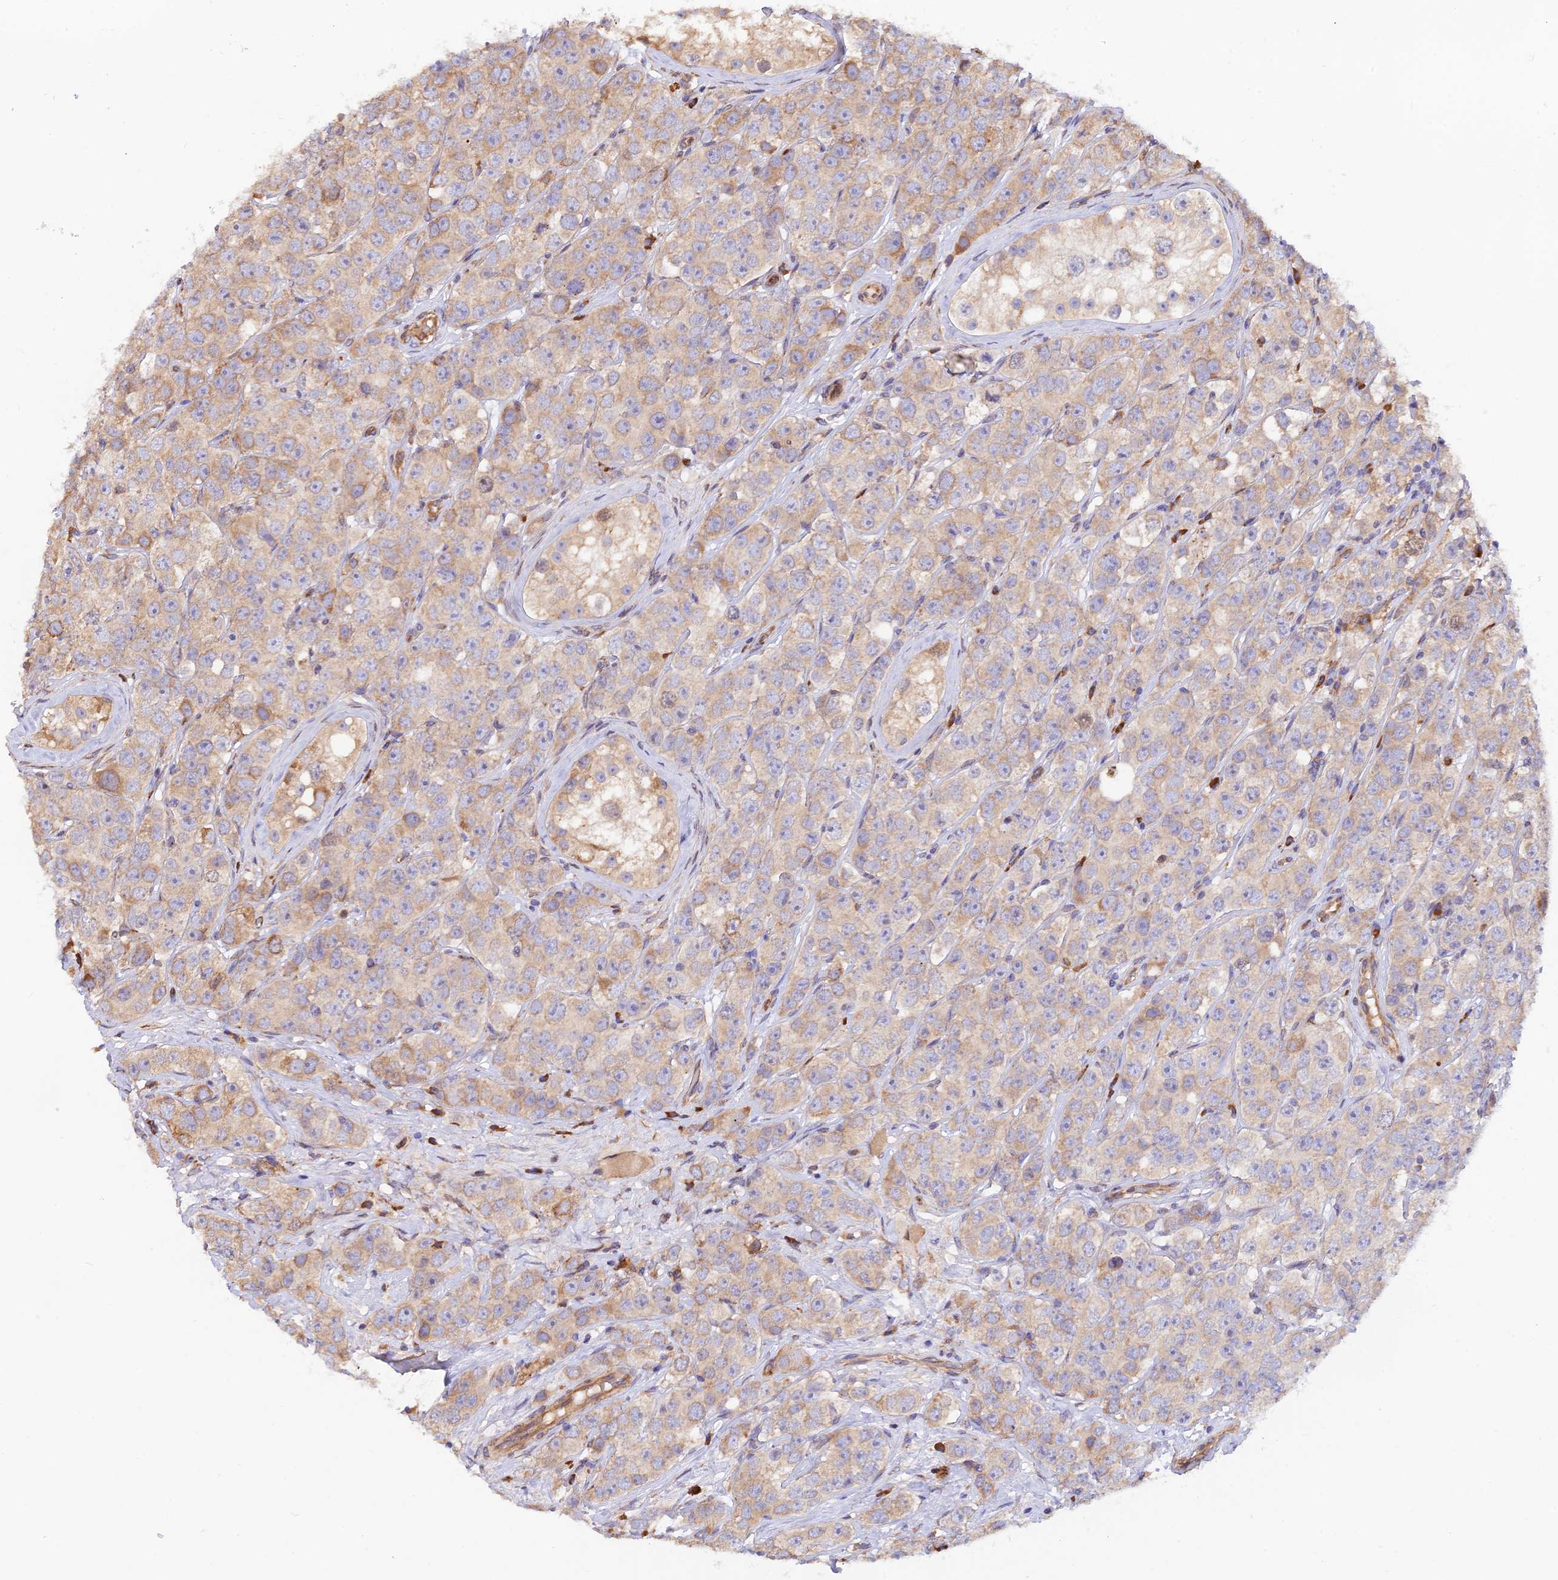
{"staining": {"intensity": "moderate", "quantity": "25%-75%", "location": "cytoplasmic/membranous"}, "tissue": "testis cancer", "cell_type": "Tumor cells", "image_type": "cancer", "snomed": [{"axis": "morphology", "description": "Seminoma, NOS"}, {"axis": "topography", "description": "Testis"}], "caption": "Seminoma (testis) tissue exhibits moderate cytoplasmic/membranous staining in about 25%-75% of tumor cells Using DAB (brown) and hematoxylin (blue) stains, captured at high magnification using brightfield microscopy.", "gene": "RPL5", "patient": {"sex": "male", "age": 28}}